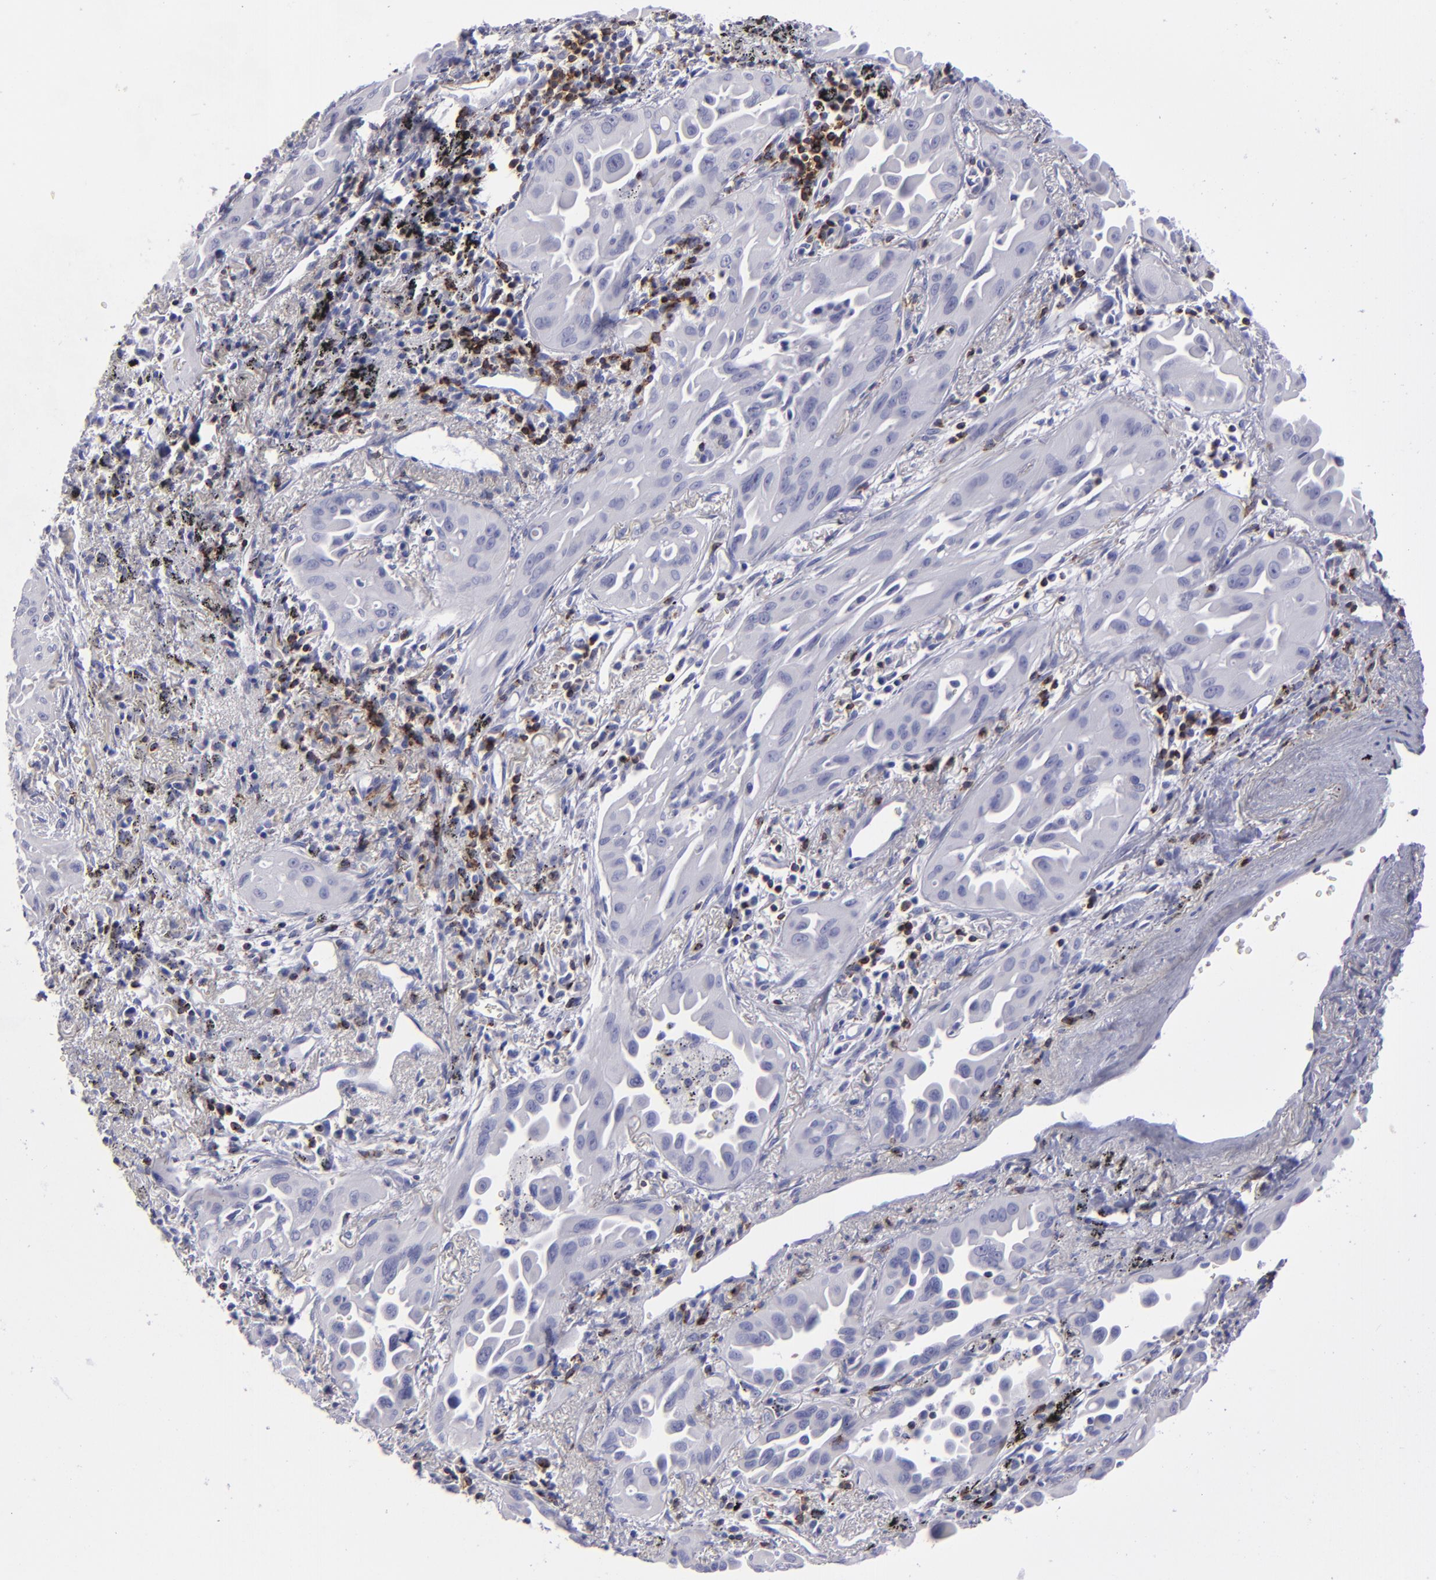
{"staining": {"intensity": "negative", "quantity": "none", "location": "none"}, "tissue": "lung cancer", "cell_type": "Tumor cells", "image_type": "cancer", "snomed": [{"axis": "morphology", "description": "Adenocarcinoma, NOS"}, {"axis": "topography", "description": "Lung"}], "caption": "This is an immunohistochemistry (IHC) histopathology image of human lung cancer (adenocarcinoma). There is no staining in tumor cells.", "gene": "CD2", "patient": {"sex": "male", "age": 68}}